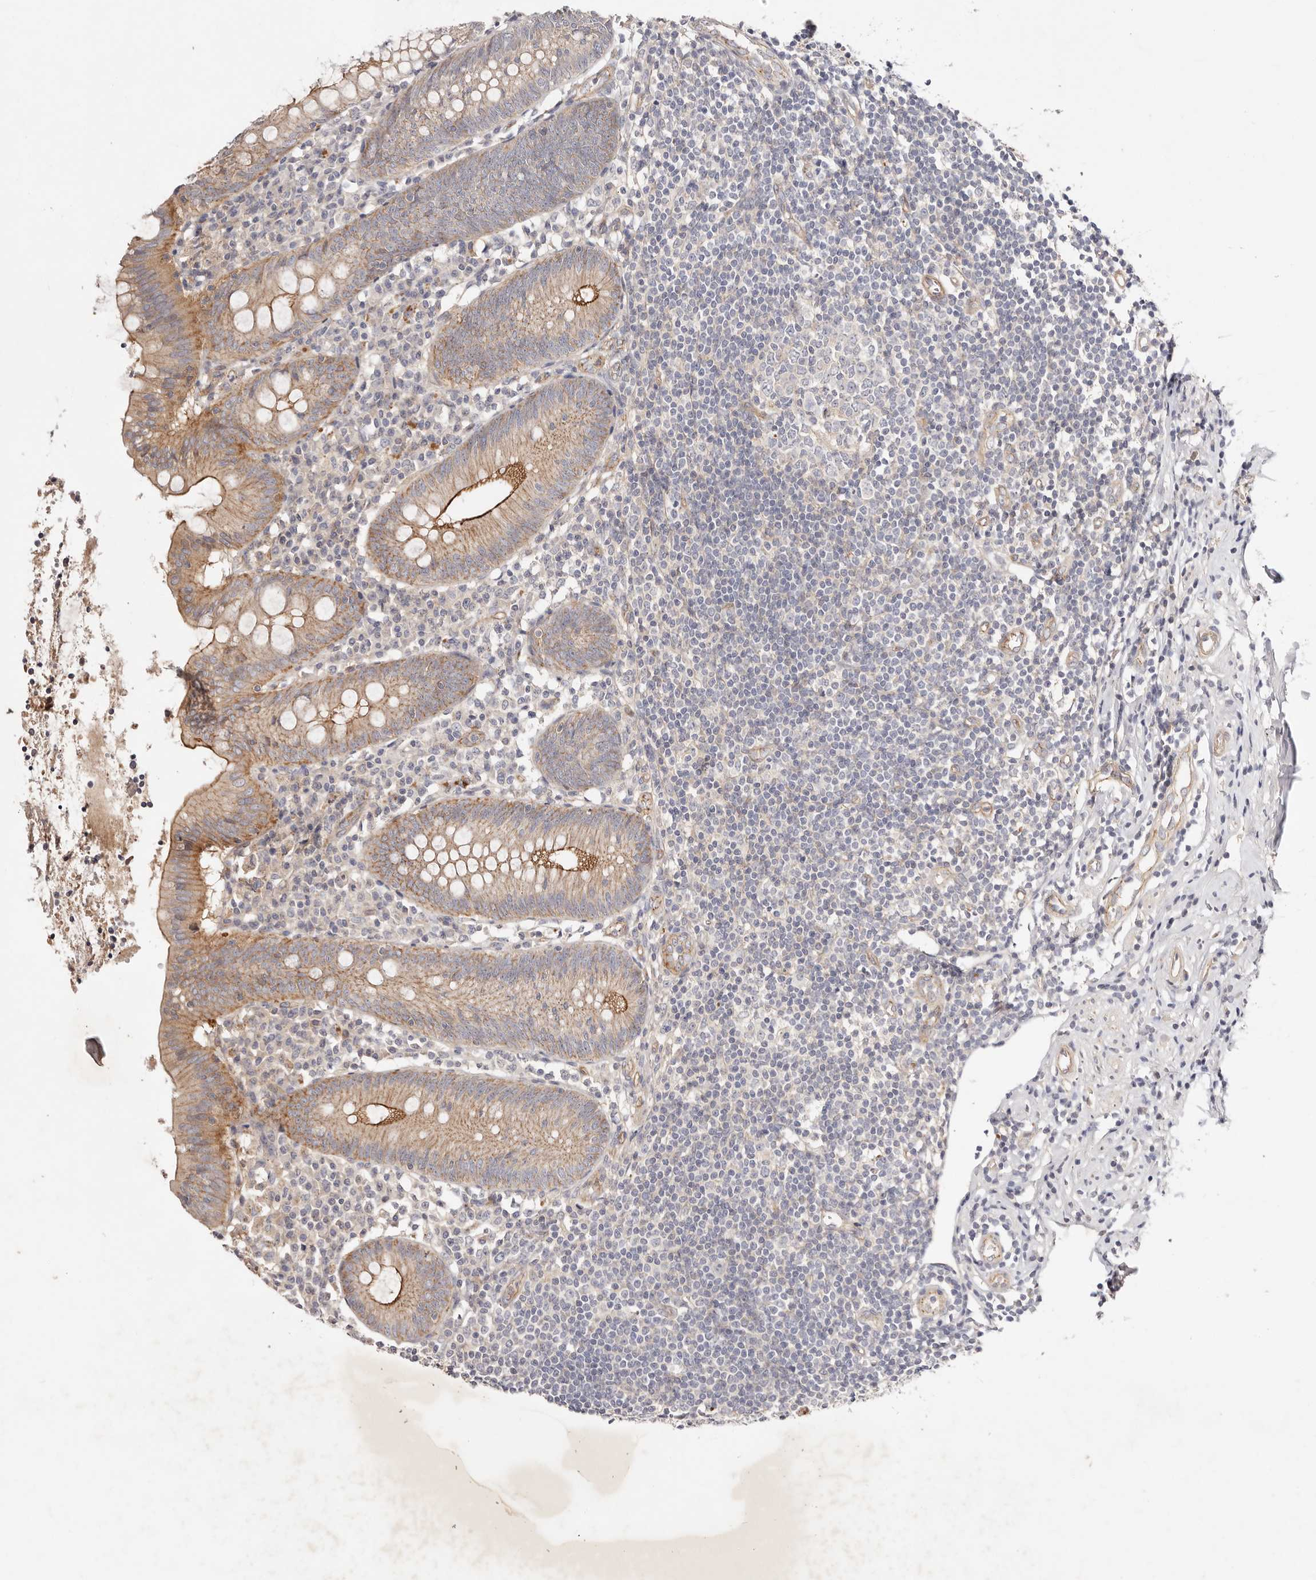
{"staining": {"intensity": "moderate", "quantity": ">75%", "location": "cytoplasmic/membranous"}, "tissue": "appendix", "cell_type": "Glandular cells", "image_type": "normal", "snomed": [{"axis": "morphology", "description": "Normal tissue, NOS"}, {"axis": "topography", "description": "Appendix"}], "caption": "High-power microscopy captured an immunohistochemistry micrograph of unremarkable appendix, revealing moderate cytoplasmic/membranous staining in approximately >75% of glandular cells. The protein of interest is shown in brown color, while the nuclei are stained blue.", "gene": "SLC35B2", "patient": {"sex": "female", "age": 54}}